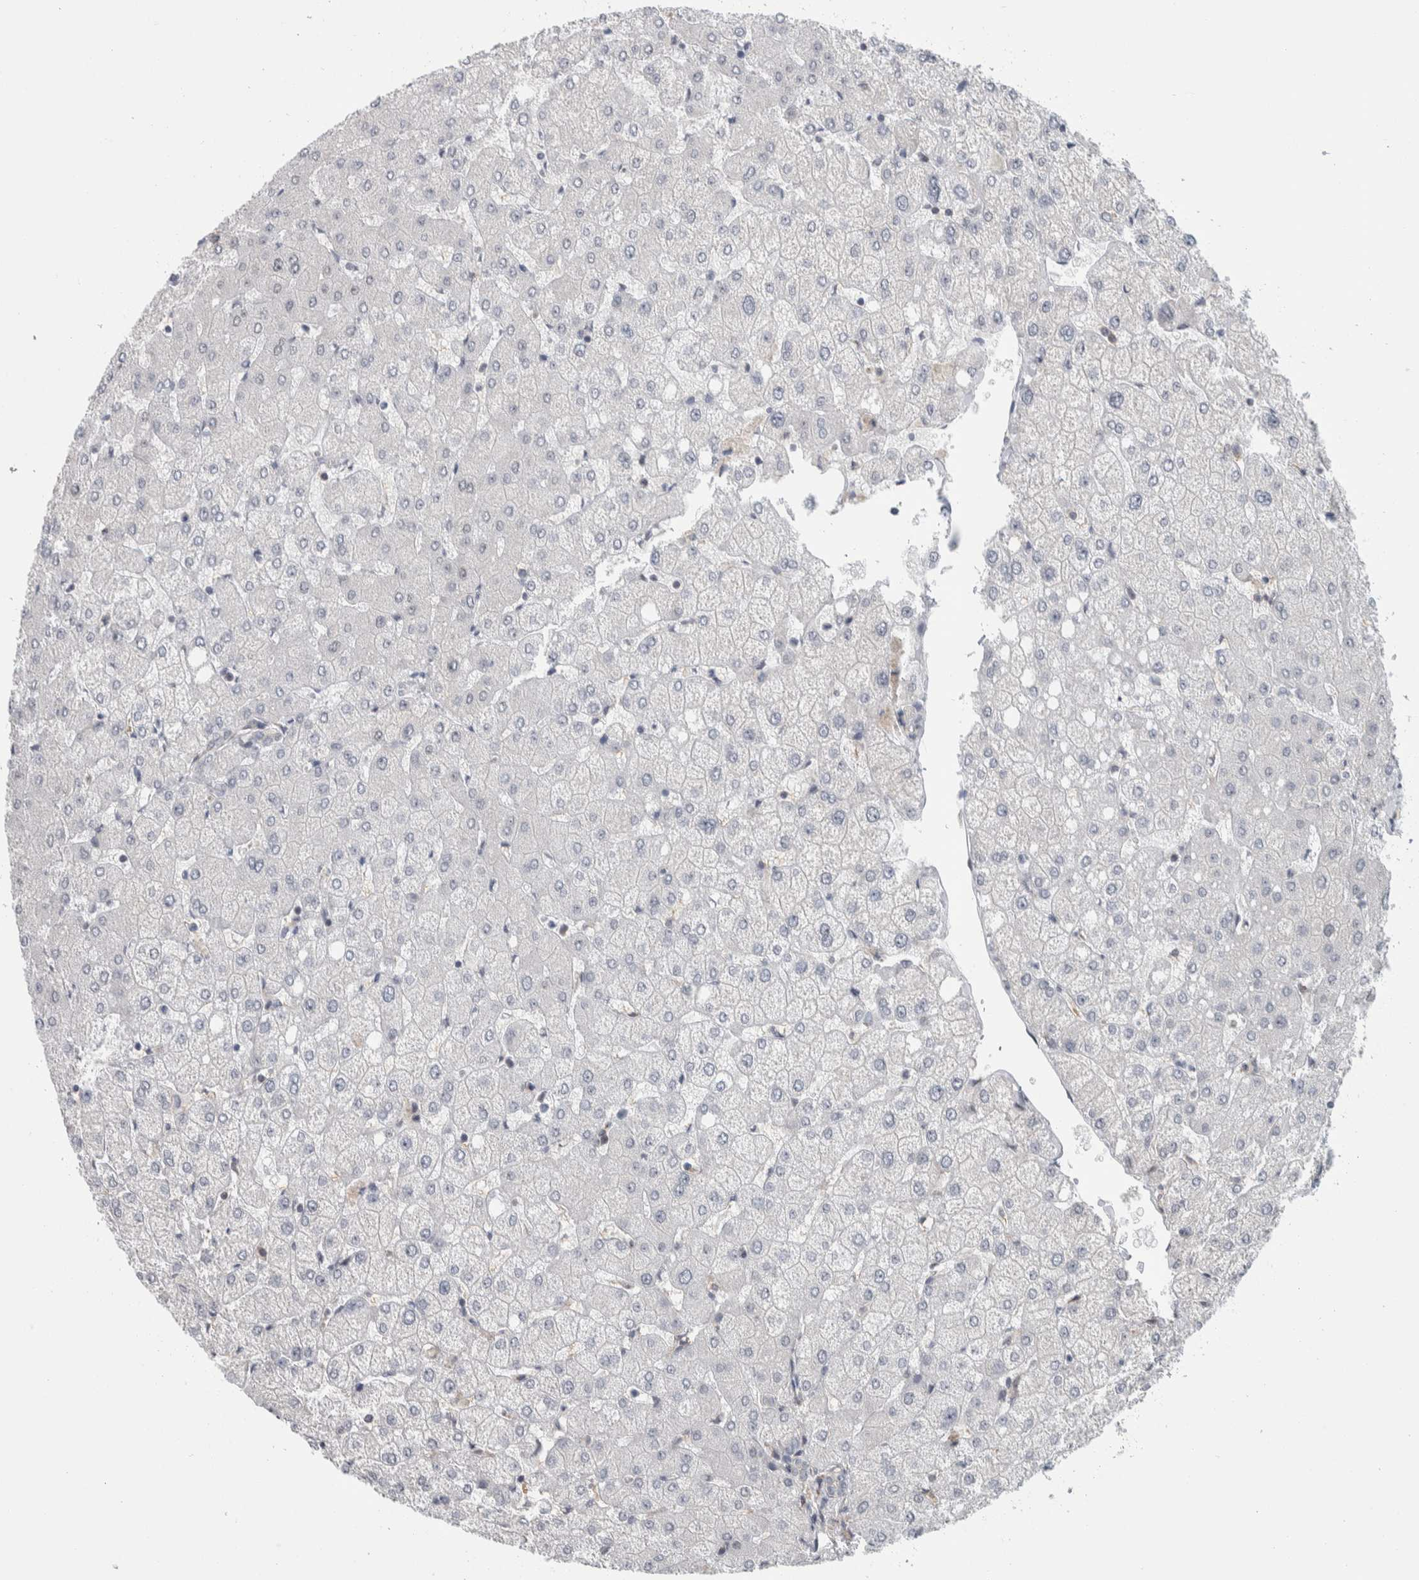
{"staining": {"intensity": "negative", "quantity": "none", "location": "none"}, "tissue": "liver", "cell_type": "Cholangiocytes", "image_type": "normal", "snomed": [{"axis": "morphology", "description": "Normal tissue, NOS"}, {"axis": "topography", "description": "Liver"}], "caption": "IHC photomicrograph of unremarkable human liver stained for a protein (brown), which exhibits no staining in cholangiocytes. (Stains: DAB (3,3'-diaminobenzidine) immunohistochemistry (IHC) with hematoxylin counter stain, Microscopy: brightfield microscopy at high magnification).", "gene": "PTPA", "patient": {"sex": "female", "age": 54}}